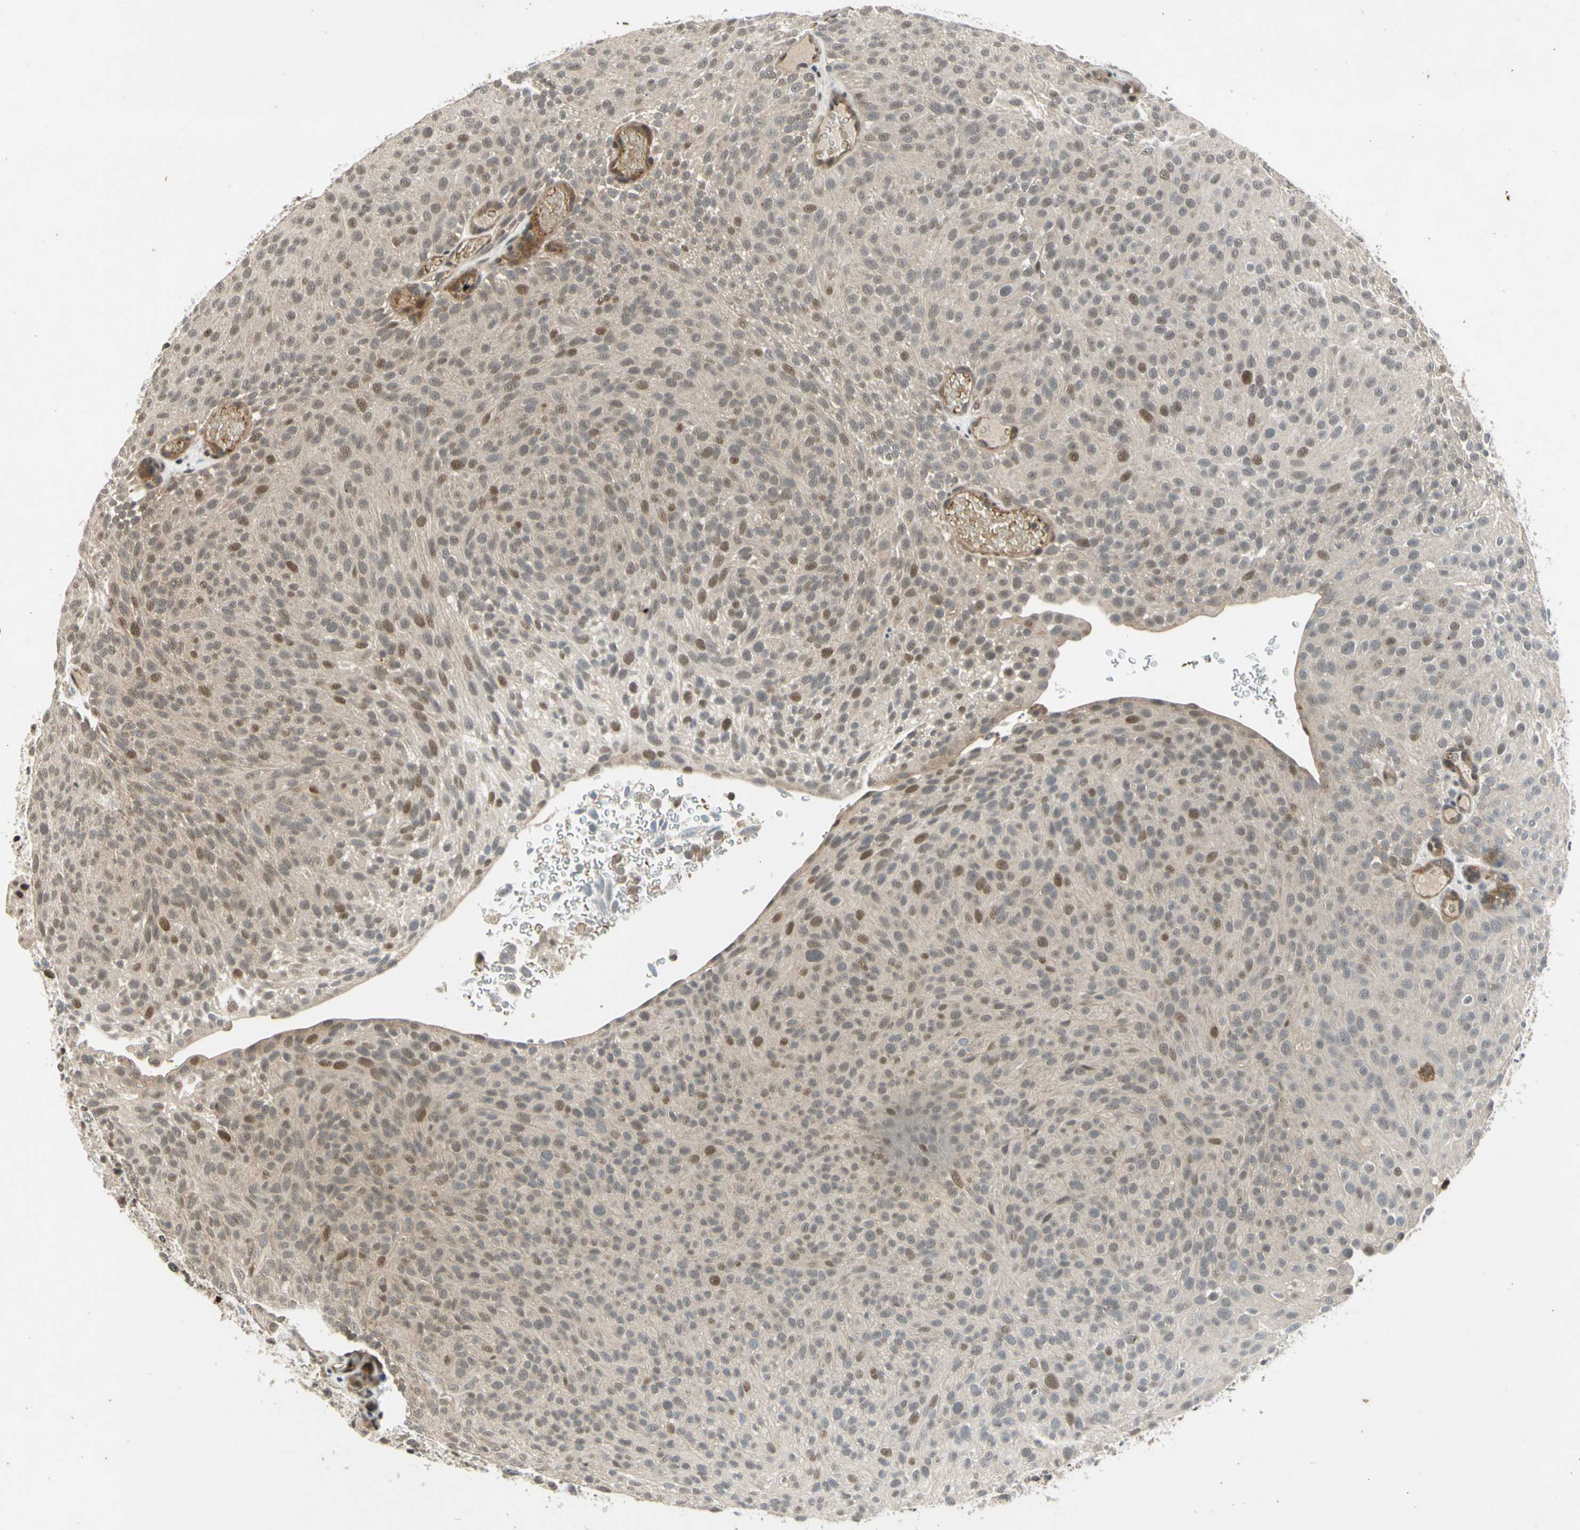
{"staining": {"intensity": "weak", "quantity": ">75%", "location": "cytoplasmic/membranous,nuclear"}, "tissue": "urothelial cancer", "cell_type": "Tumor cells", "image_type": "cancer", "snomed": [{"axis": "morphology", "description": "Urothelial carcinoma, Low grade"}, {"axis": "topography", "description": "Urinary bladder"}], "caption": "Immunohistochemical staining of urothelial cancer reveals weak cytoplasmic/membranous and nuclear protein positivity in approximately >75% of tumor cells. The staining is performed using DAB (3,3'-diaminobenzidine) brown chromogen to label protein expression. The nuclei are counter-stained blue using hematoxylin.", "gene": "EFNB2", "patient": {"sex": "male", "age": 78}}